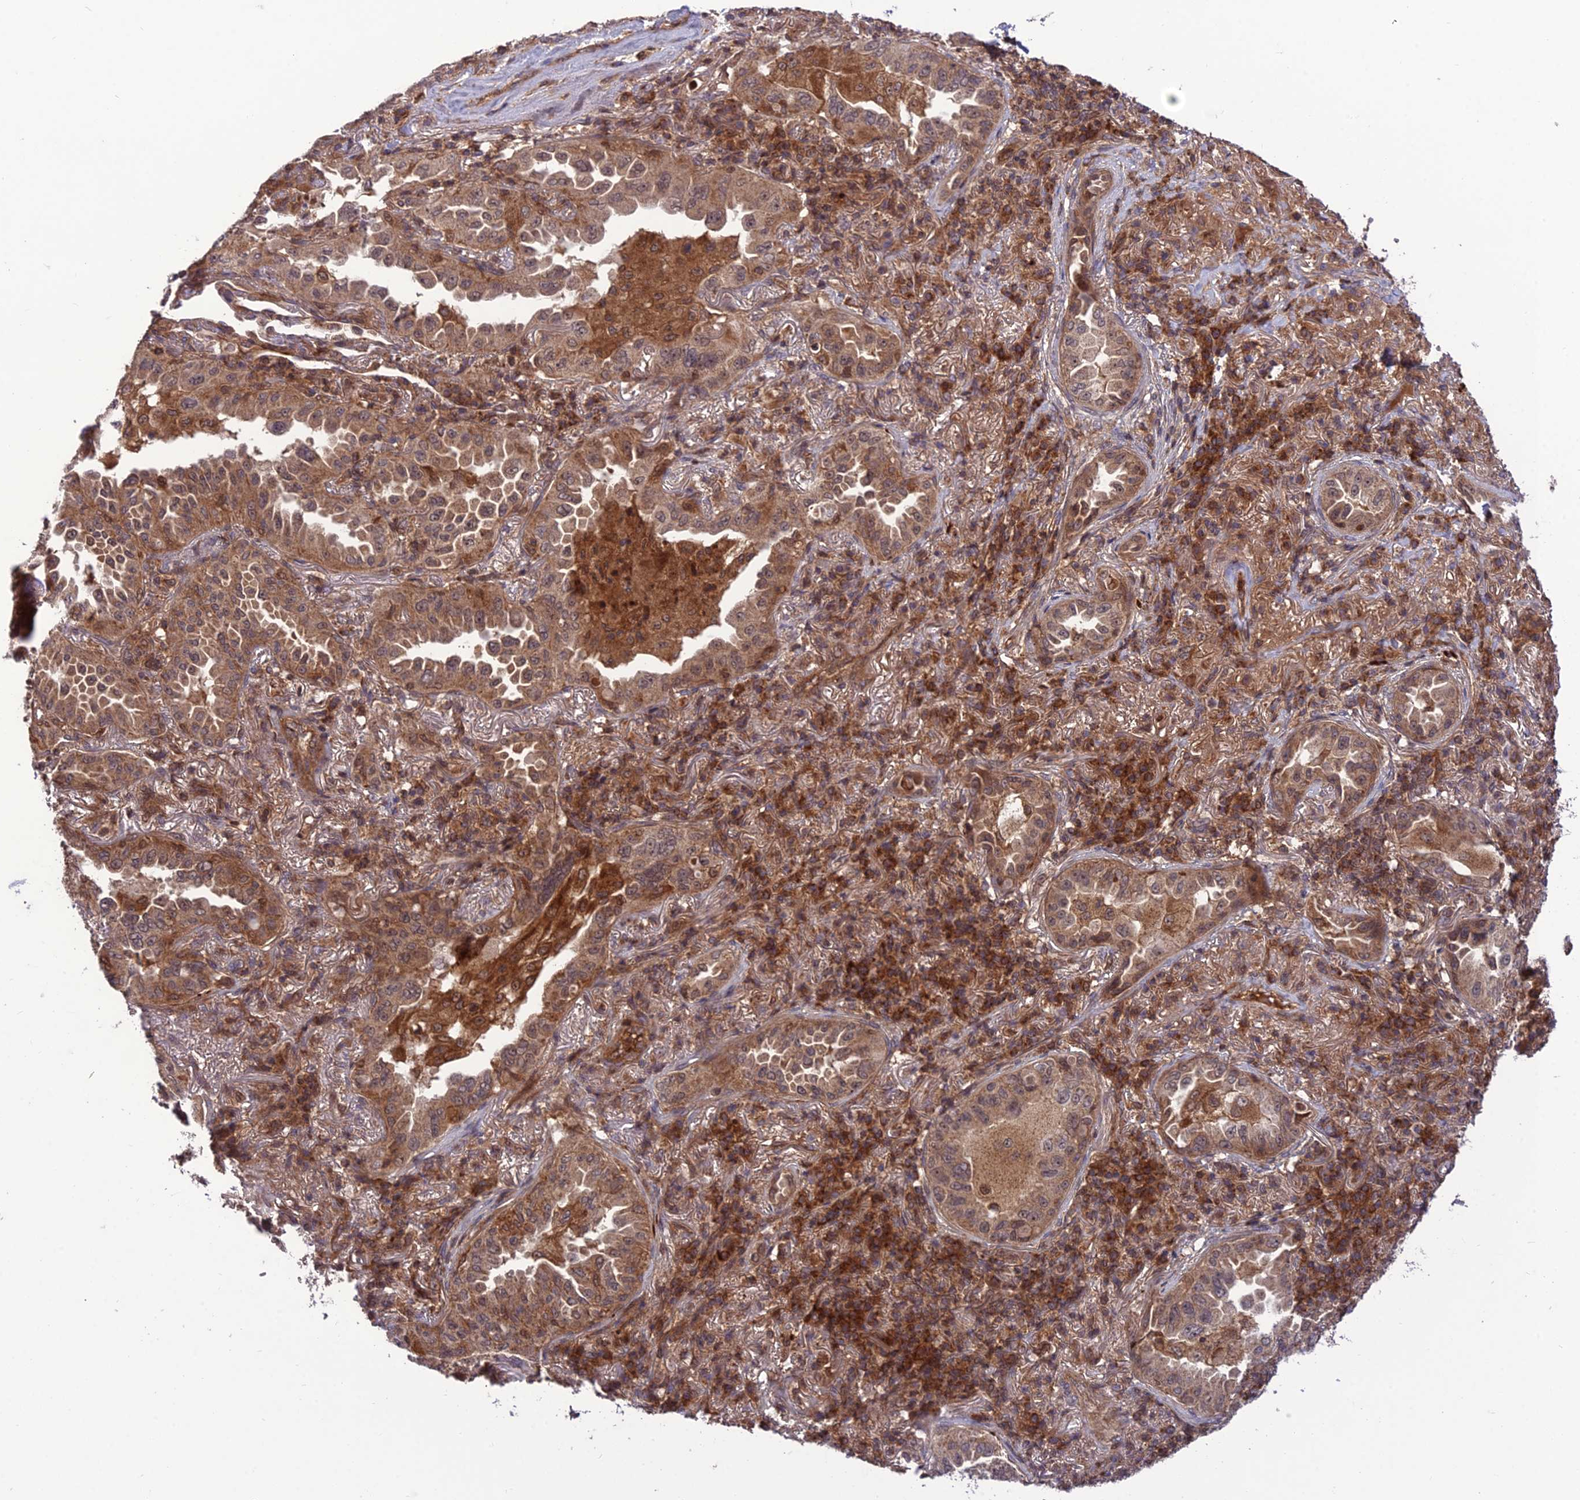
{"staining": {"intensity": "moderate", "quantity": ">75%", "location": "cytoplasmic/membranous,nuclear"}, "tissue": "lung cancer", "cell_type": "Tumor cells", "image_type": "cancer", "snomed": [{"axis": "morphology", "description": "Adenocarcinoma, NOS"}, {"axis": "topography", "description": "Lung"}], "caption": "Immunohistochemistry (IHC) histopathology image of lung cancer (adenocarcinoma) stained for a protein (brown), which exhibits medium levels of moderate cytoplasmic/membranous and nuclear staining in approximately >75% of tumor cells.", "gene": "NDUFC1", "patient": {"sex": "female", "age": 69}}